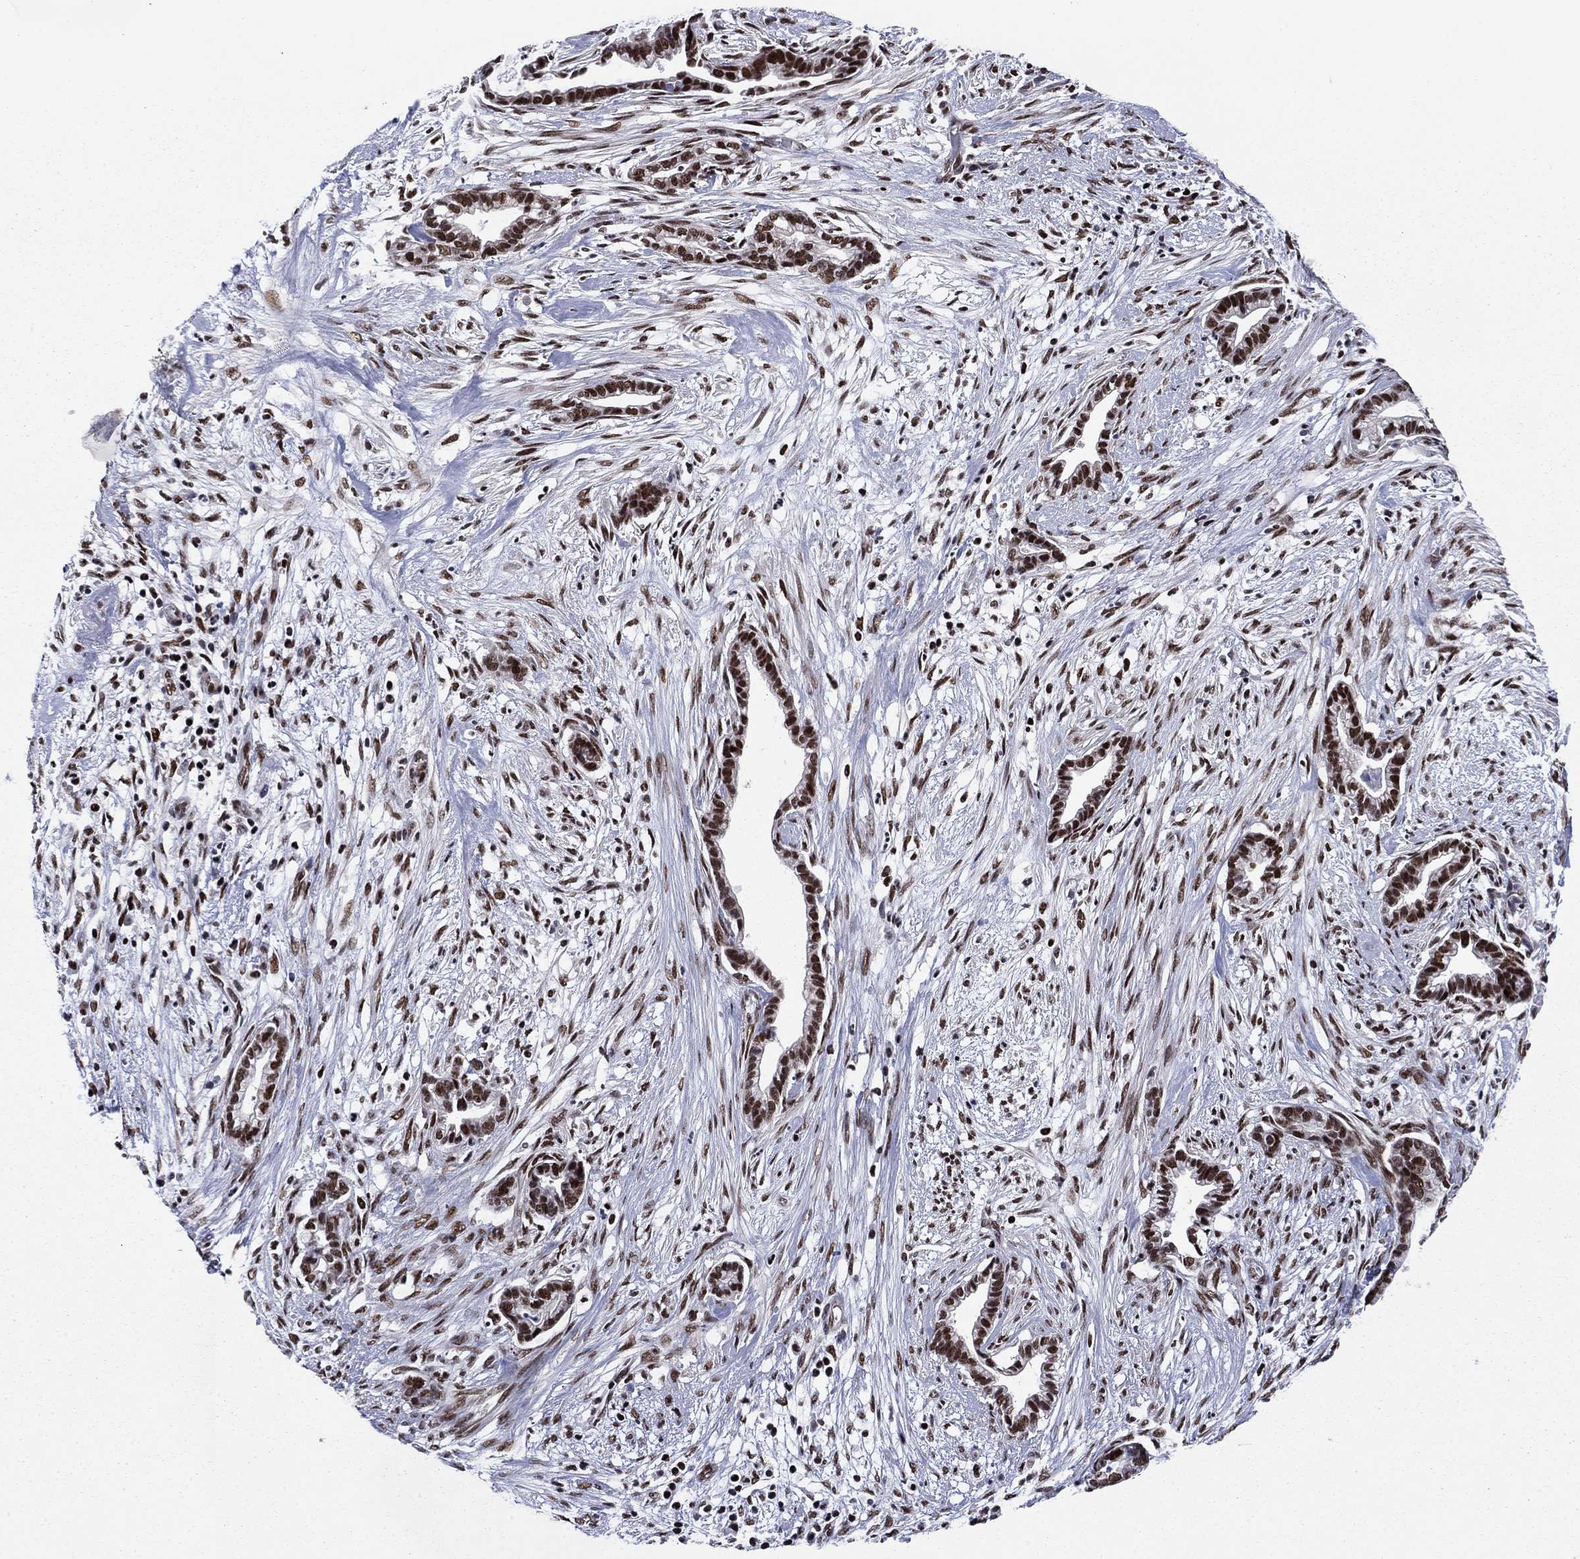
{"staining": {"intensity": "strong", "quantity": ">75%", "location": "nuclear"}, "tissue": "cervical cancer", "cell_type": "Tumor cells", "image_type": "cancer", "snomed": [{"axis": "morphology", "description": "Adenocarcinoma, NOS"}, {"axis": "topography", "description": "Cervix"}], "caption": "Immunohistochemical staining of human cervical cancer (adenocarcinoma) exhibits high levels of strong nuclear protein expression in about >75% of tumor cells.", "gene": "RPRD1B", "patient": {"sex": "female", "age": 62}}